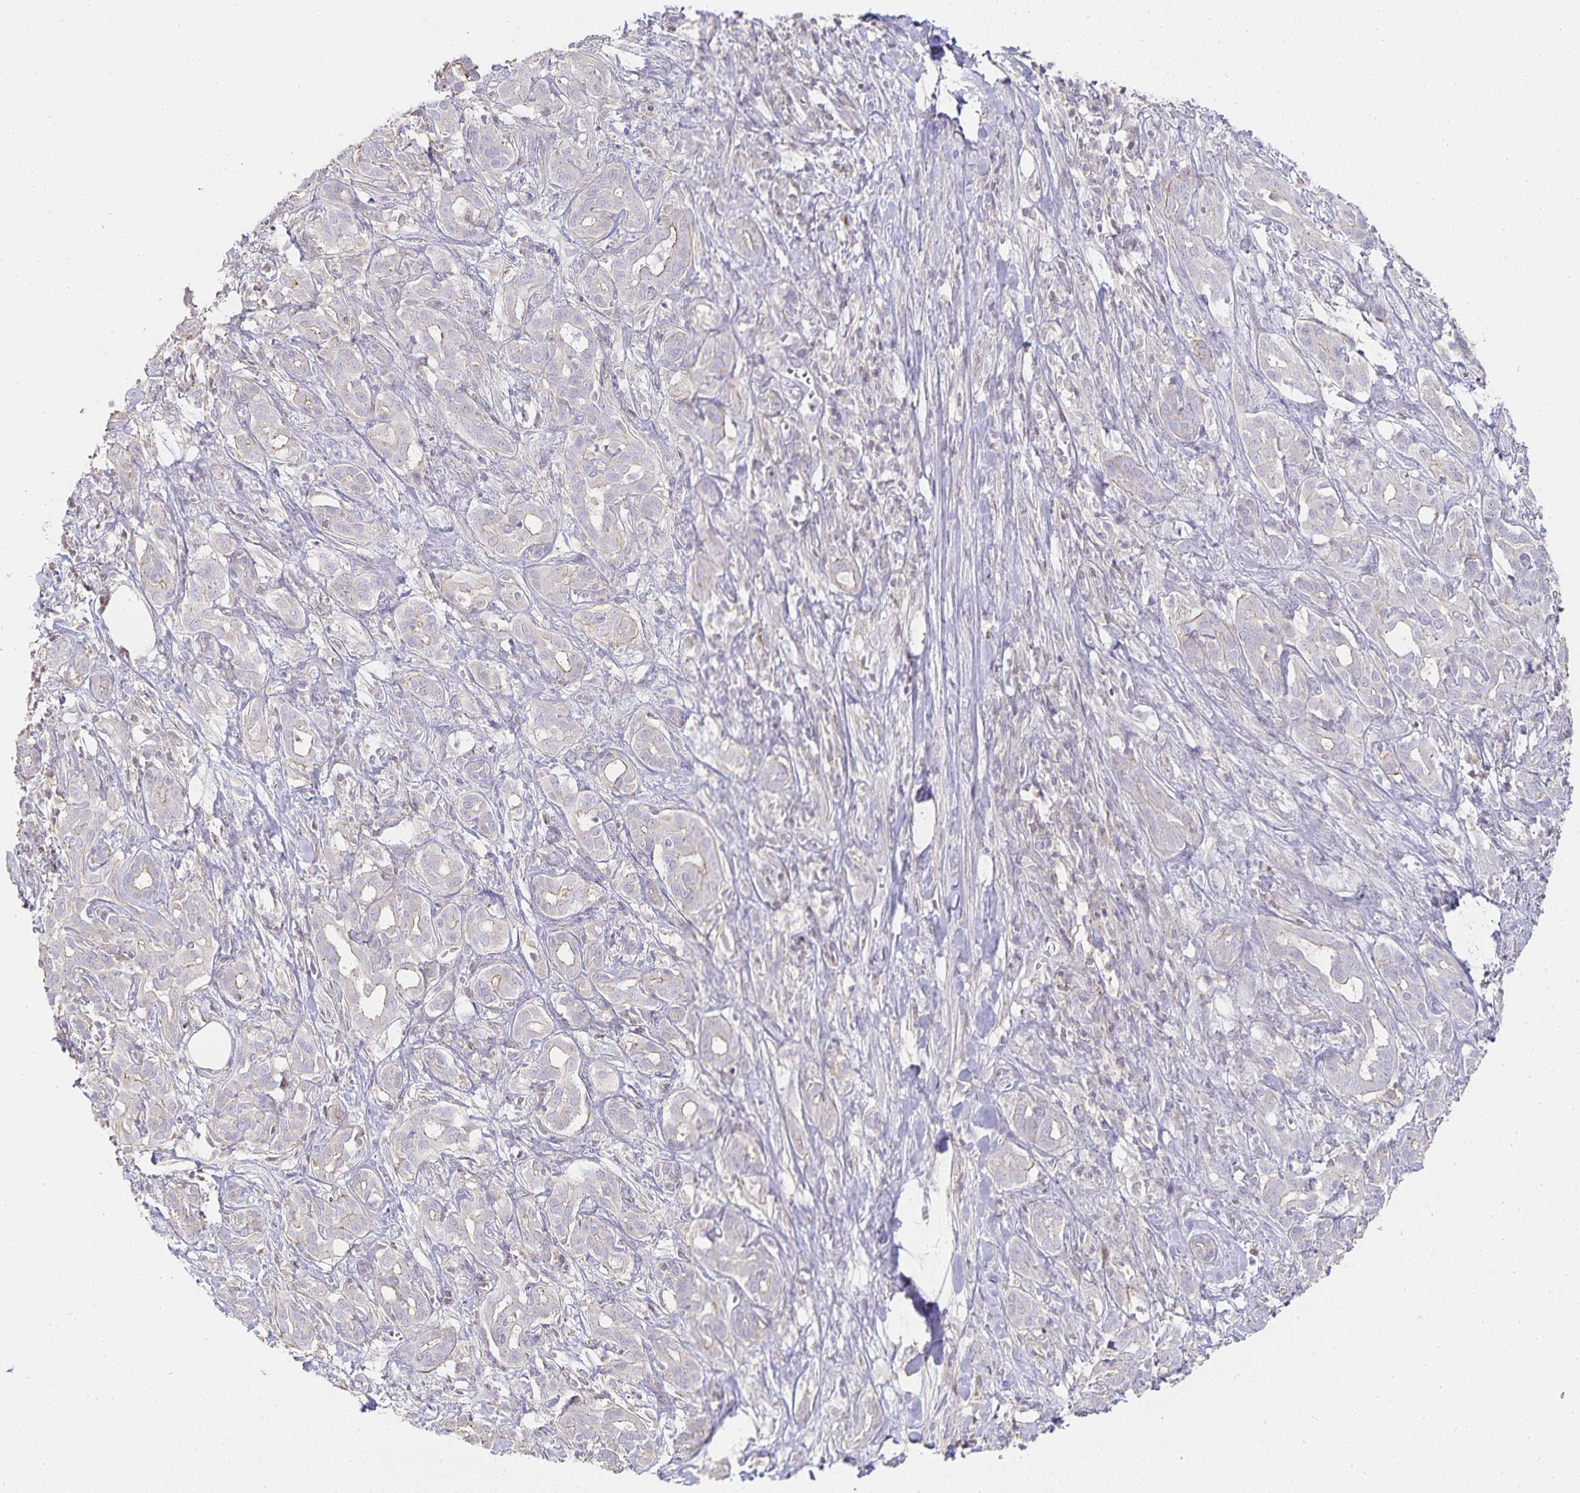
{"staining": {"intensity": "weak", "quantity": "<25%", "location": "cytoplasmic/membranous"}, "tissue": "pancreatic cancer", "cell_type": "Tumor cells", "image_type": "cancer", "snomed": [{"axis": "morphology", "description": "Adenocarcinoma, NOS"}, {"axis": "topography", "description": "Pancreas"}], "caption": "Immunohistochemistry (IHC) micrograph of neoplastic tissue: human adenocarcinoma (pancreatic) stained with DAB (3,3'-diaminobenzidine) reveals no significant protein expression in tumor cells.", "gene": "GATA3", "patient": {"sex": "male", "age": 61}}